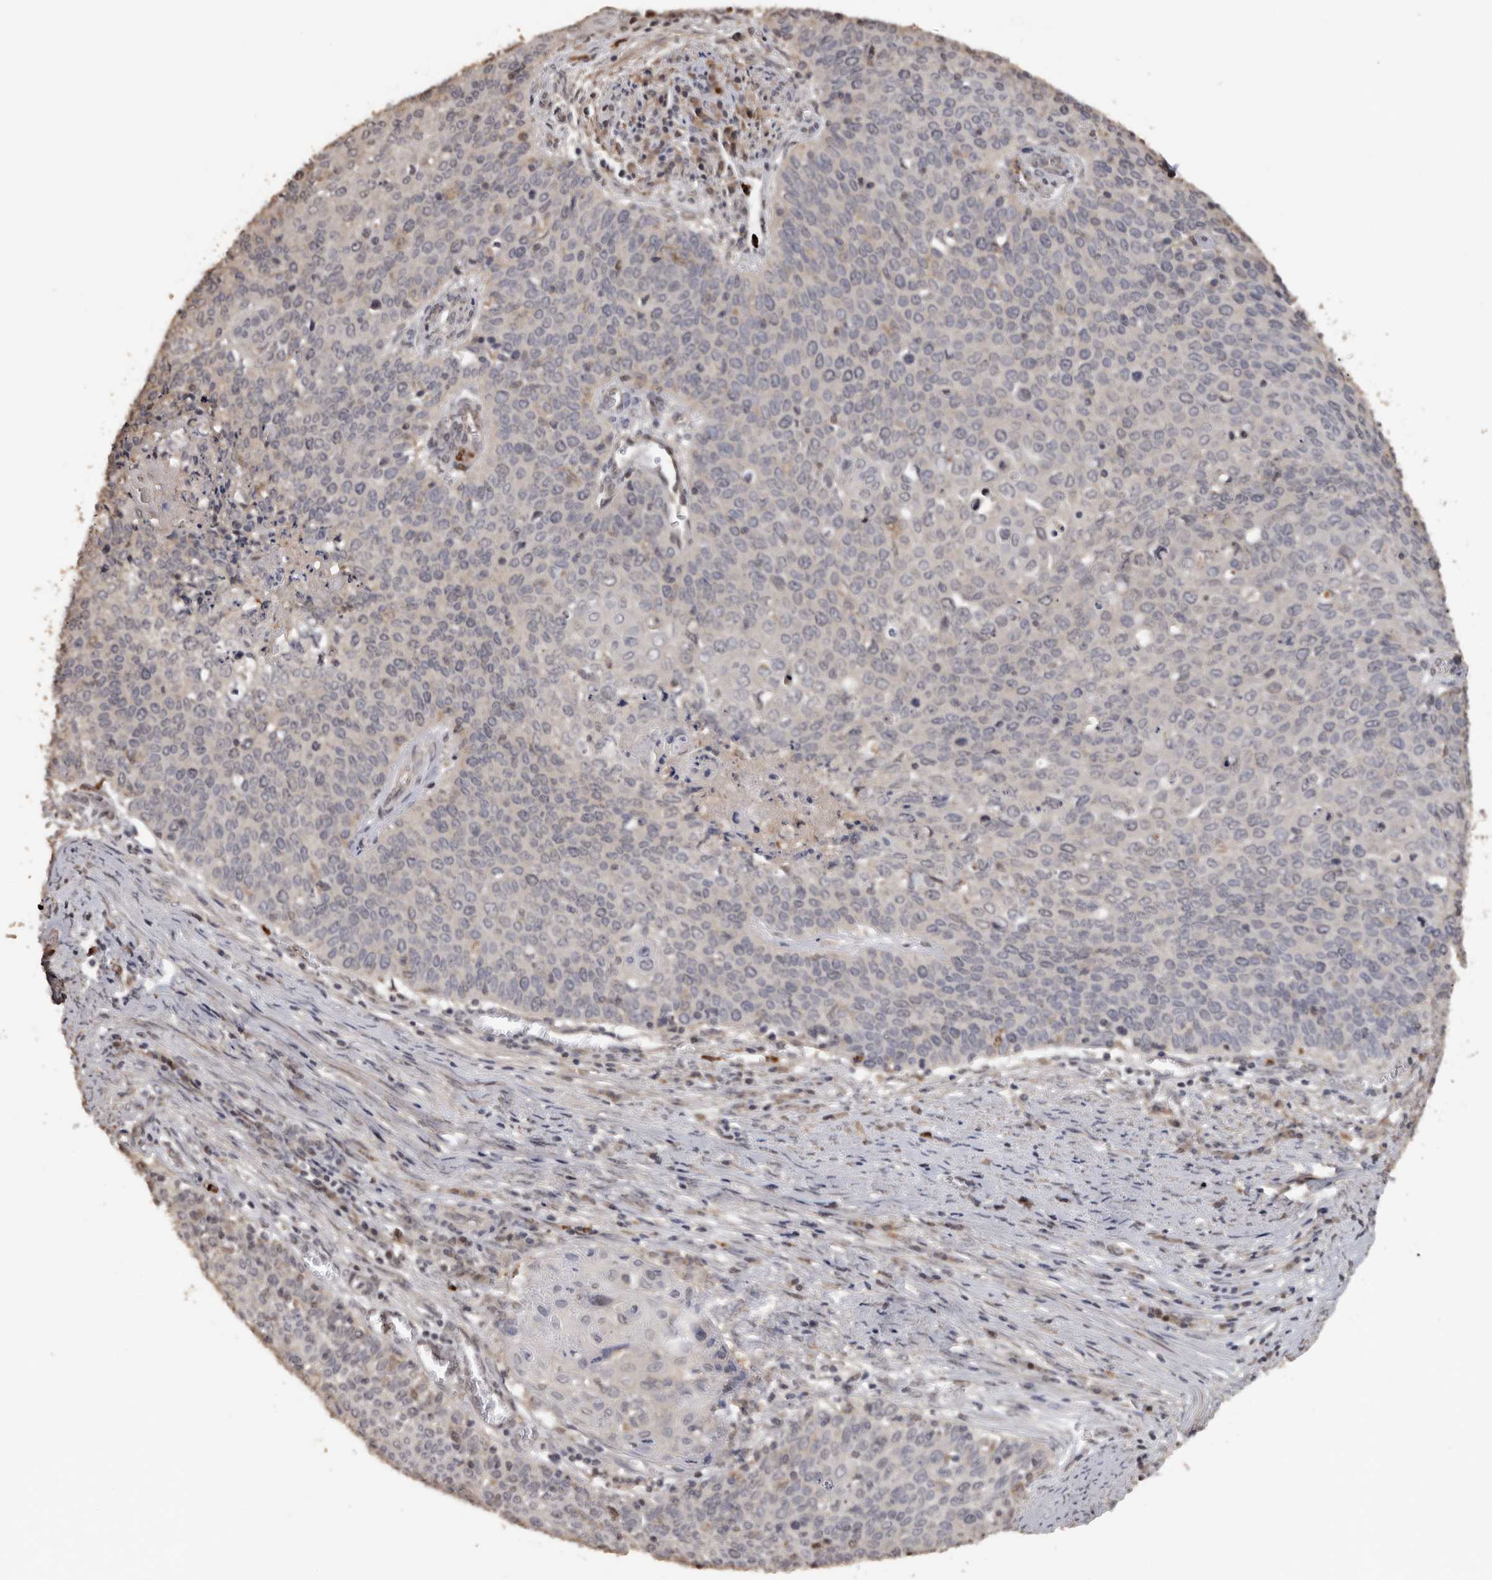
{"staining": {"intensity": "negative", "quantity": "none", "location": "none"}, "tissue": "cervical cancer", "cell_type": "Tumor cells", "image_type": "cancer", "snomed": [{"axis": "morphology", "description": "Squamous cell carcinoma, NOS"}, {"axis": "topography", "description": "Cervix"}], "caption": "Immunohistochemistry image of neoplastic tissue: human squamous cell carcinoma (cervical) stained with DAB exhibits no significant protein staining in tumor cells.", "gene": "KIF2B", "patient": {"sex": "female", "age": 39}}